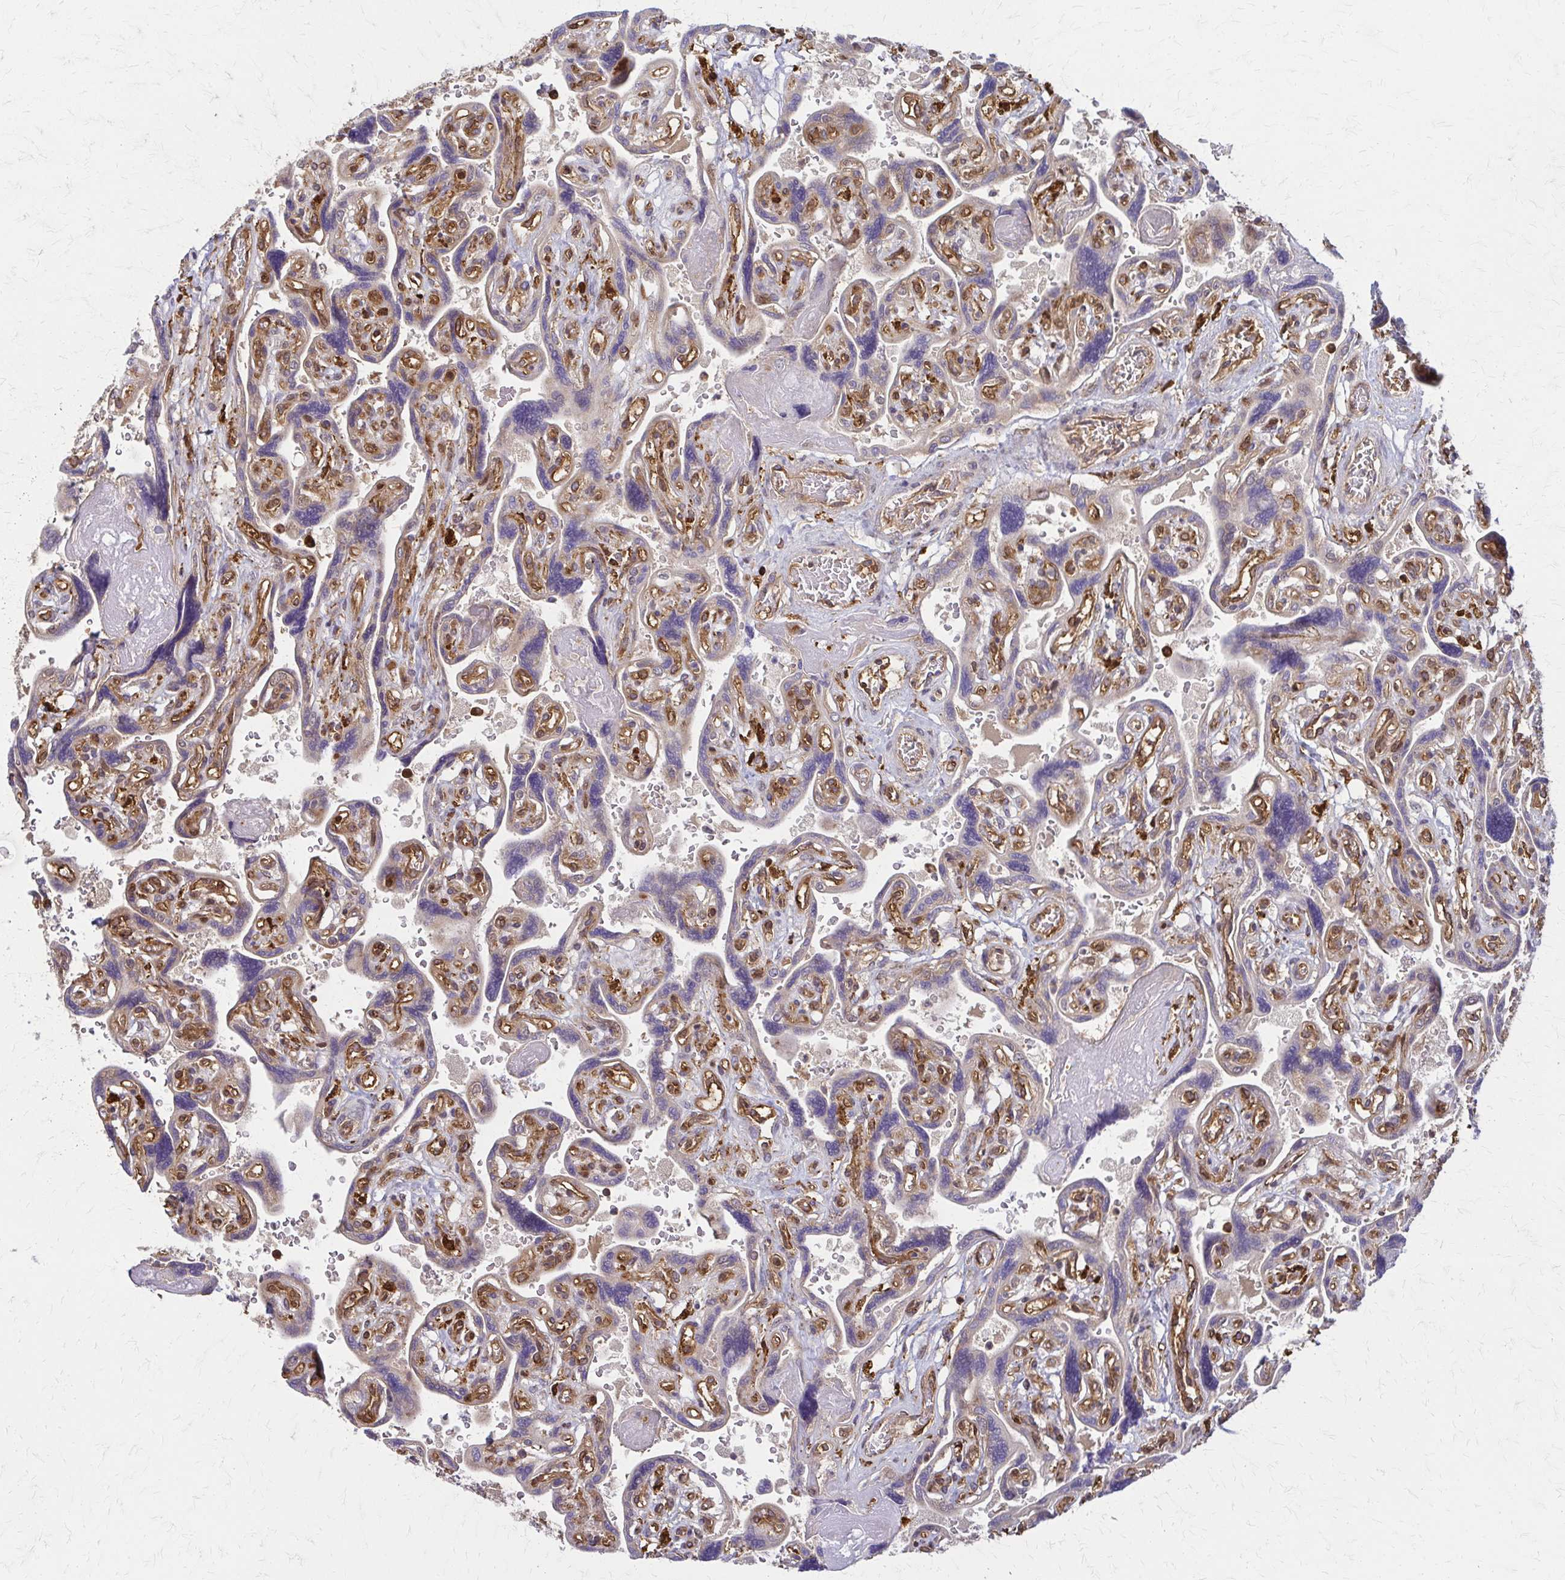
{"staining": {"intensity": "moderate", "quantity": ">75%", "location": "cytoplasmic/membranous"}, "tissue": "placenta", "cell_type": "Decidual cells", "image_type": "normal", "snomed": [{"axis": "morphology", "description": "Normal tissue, NOS"}, {"axis": "topography", "description": "Placenta"}], "caption": "Moderate cytoplasmic/membranous expression for a protein is appreciated in about >75% of decidual cells of unremarkable placenta using immunohistochemistry.", "gene": "WASF2", "patient": {"sex": "female", "age": 32}}